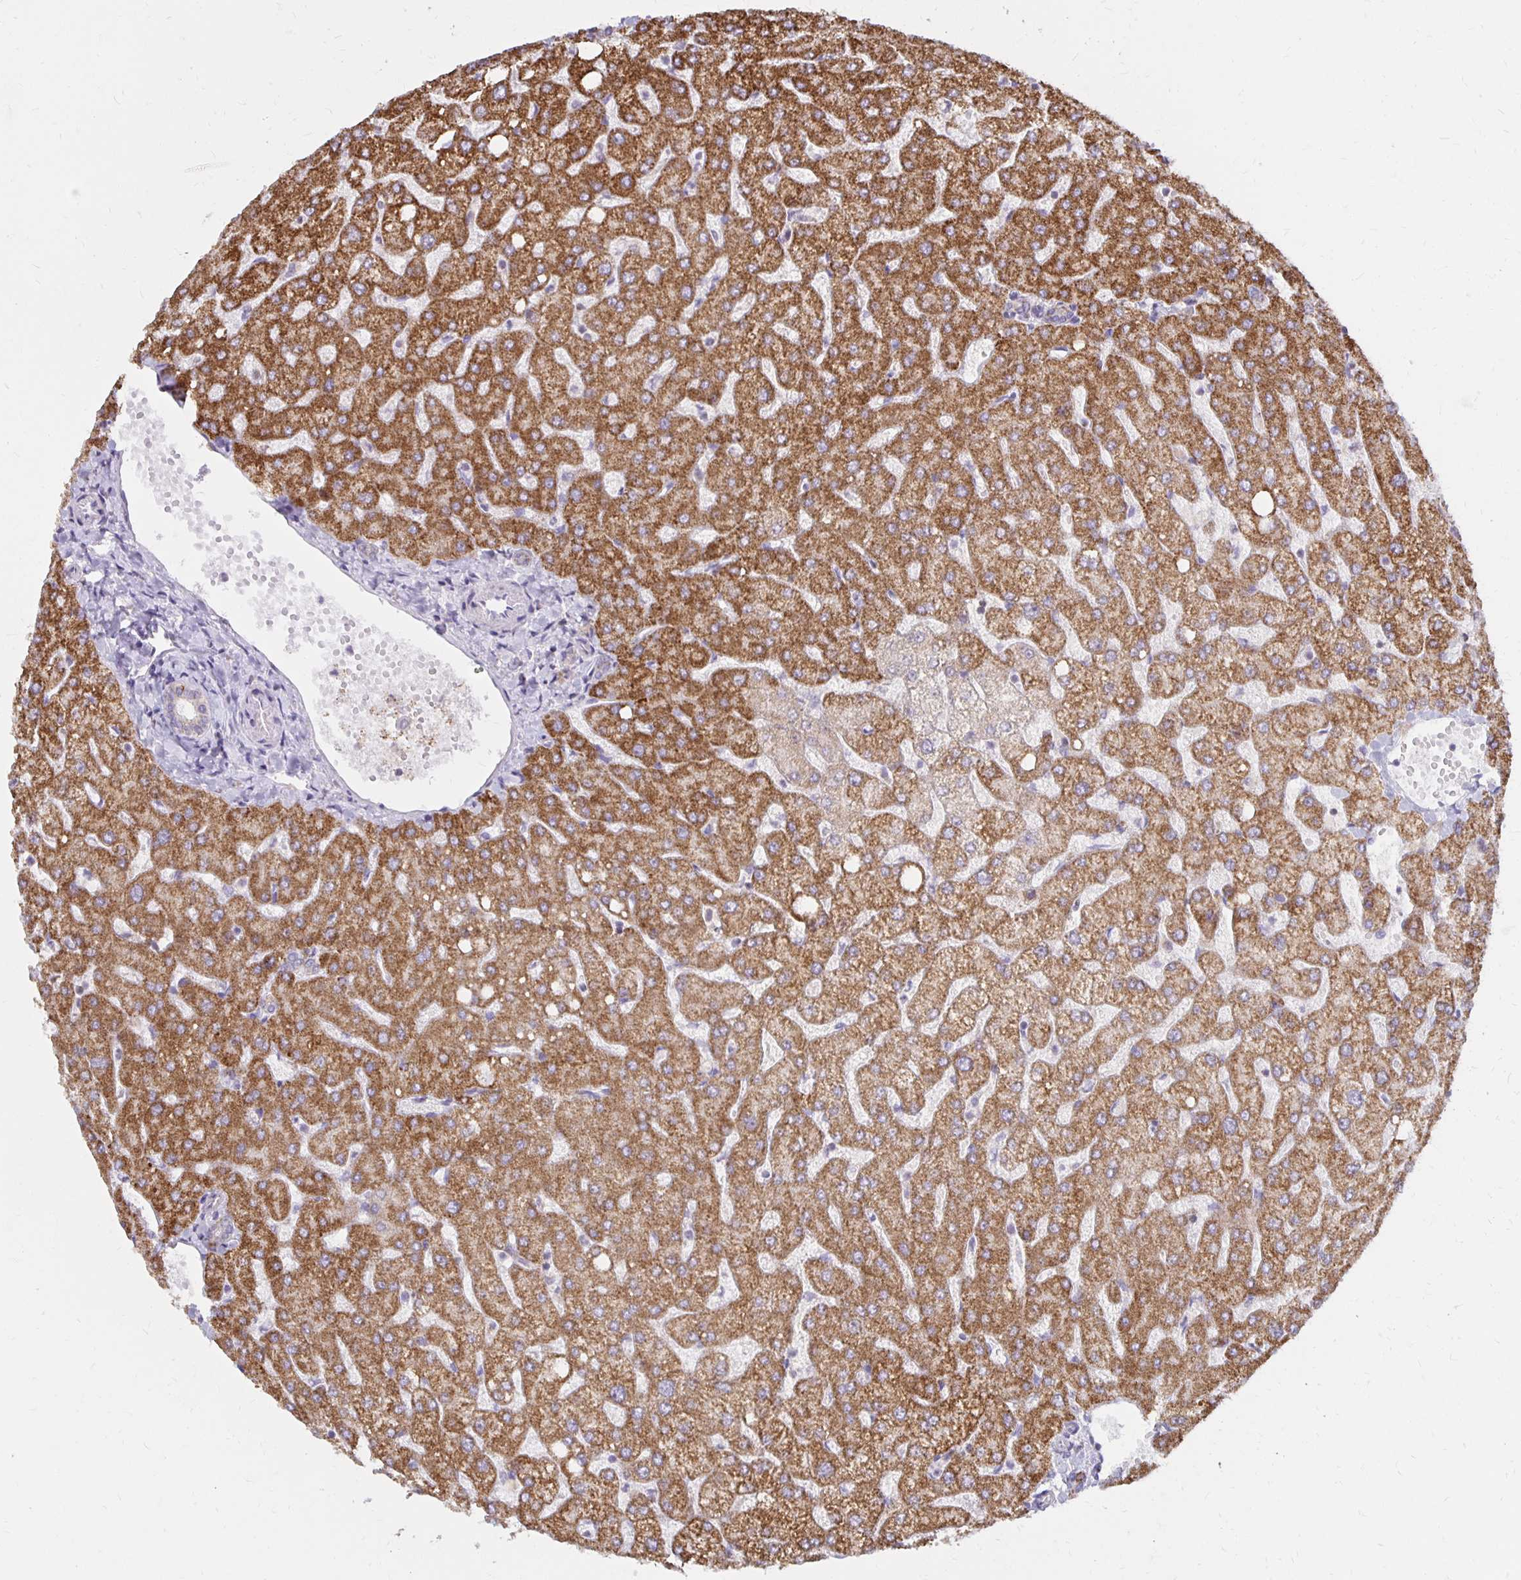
{"staining": {"intensity": "negative", "quantity": "none", "location": "none"}, "tissue": "liver", "cell_type": "Cholangiocytes", "image_type": "normal", "snomed": [{"axis": "morphology", "description": "Normal tissue, NOS"}, {"axis": "topography", "description": "Liver"}], "caption": "The immunohistochemistry photomicrograph has no significant staining in cholangiocytes of liver. The staining was performed using DAB (3,3'-diaminobenzidine) to visualize the protein expression in brown, while the nuclei were stained in blue with hematoxylin (Magnification: 20x).", "gene": "IER3", "patient": {"sex": "female", "age": 54}}